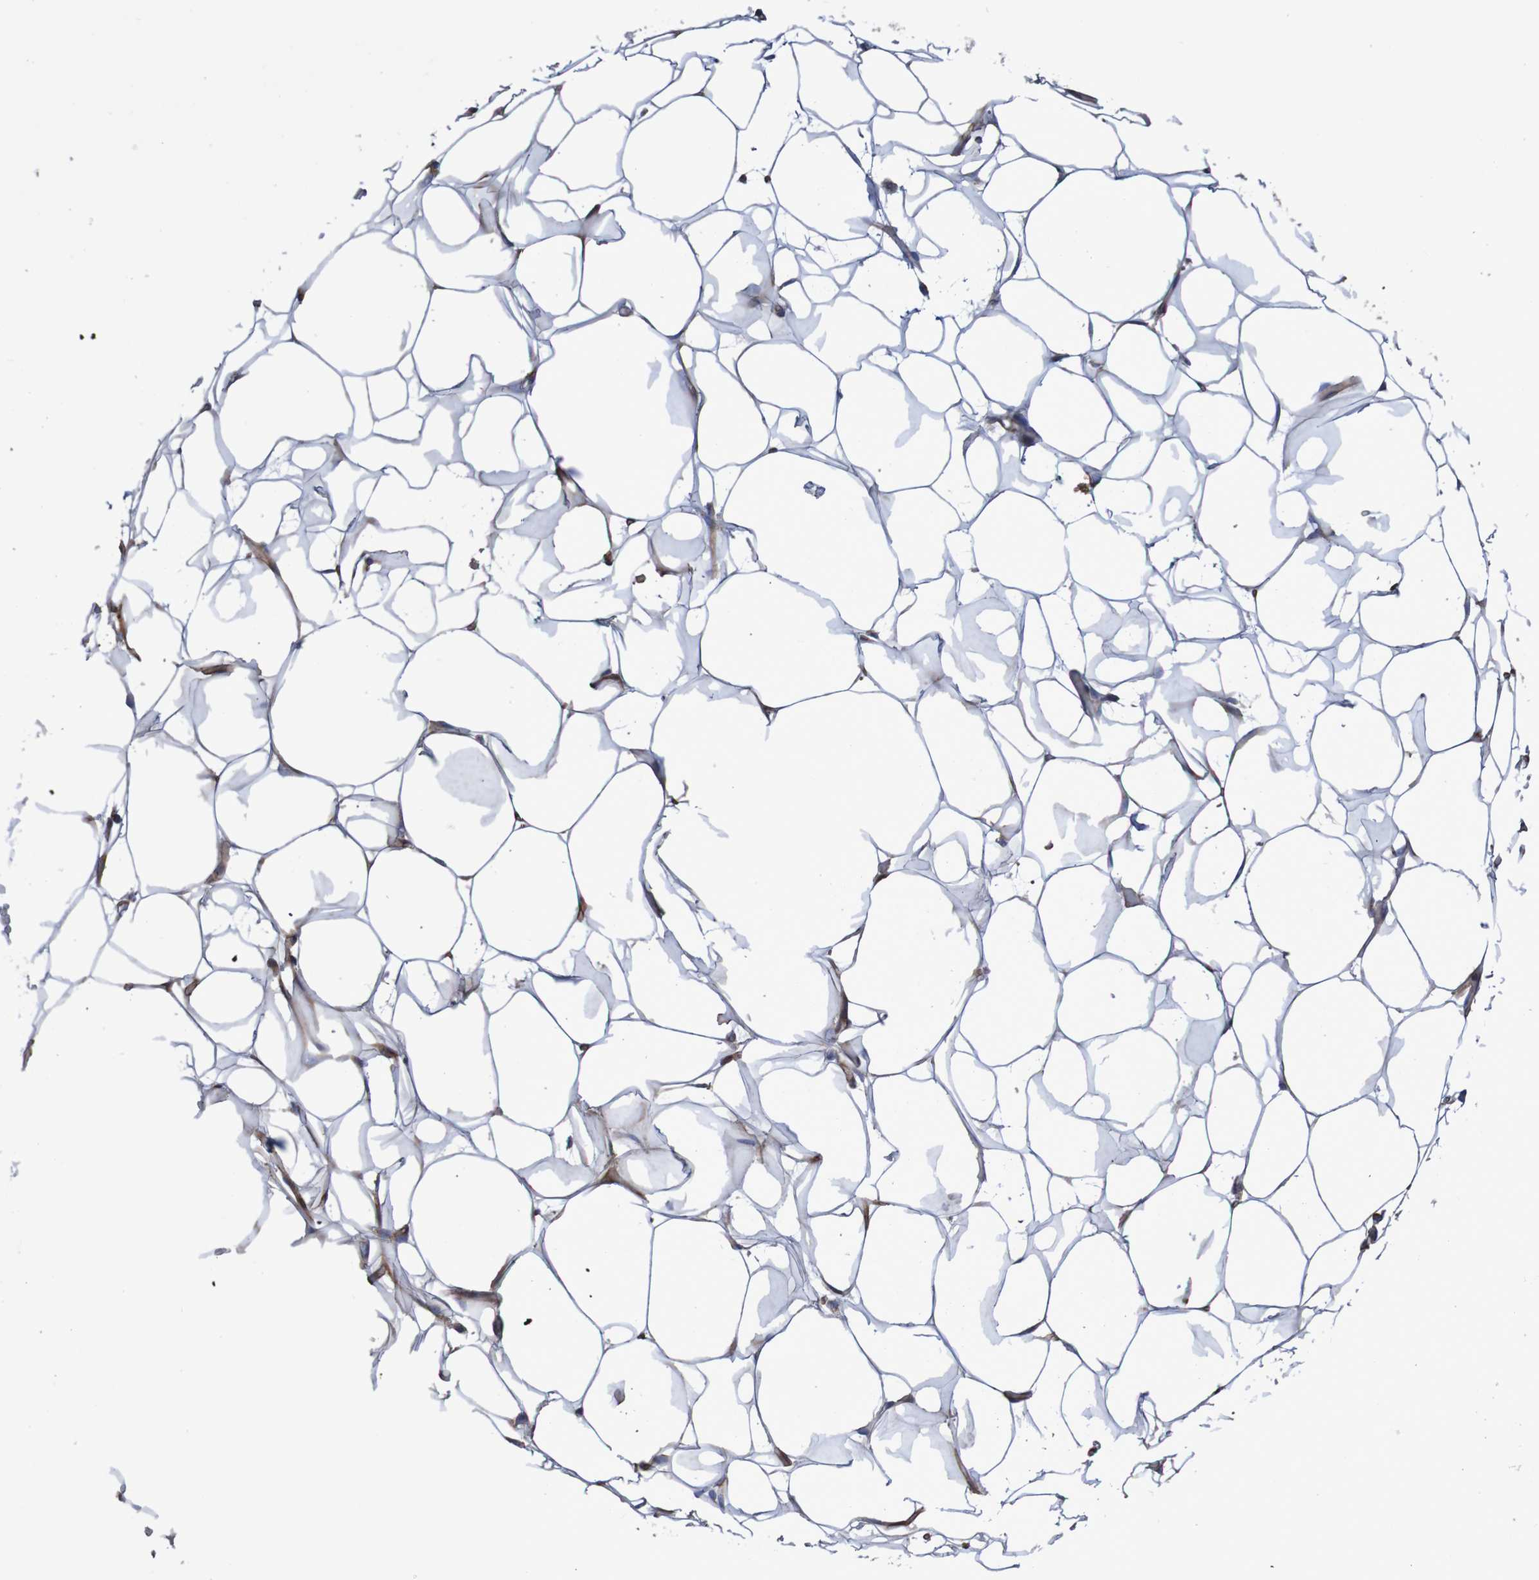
{"staining": {"intensity": "negative", "quantity": "none", "location": "none"}, "tissue": "adipose tissue", "cell_type": "Adipocytes", "image_type": "normal", "snomed": [{"axis": "morphology", "description": "Normal tissue, NOS"}, {"axis": "topography", "description": "Breast"}, {"axis": "topography", "description": "Adipose tissue"}], "caption": "Image shows no protein expression in adipocytes of unremarkable adipose tissue. (DAB immunohistochemistry, high magnification).", "gene": "MMEL1", "patient": {"sex": "female", "age": 25}}